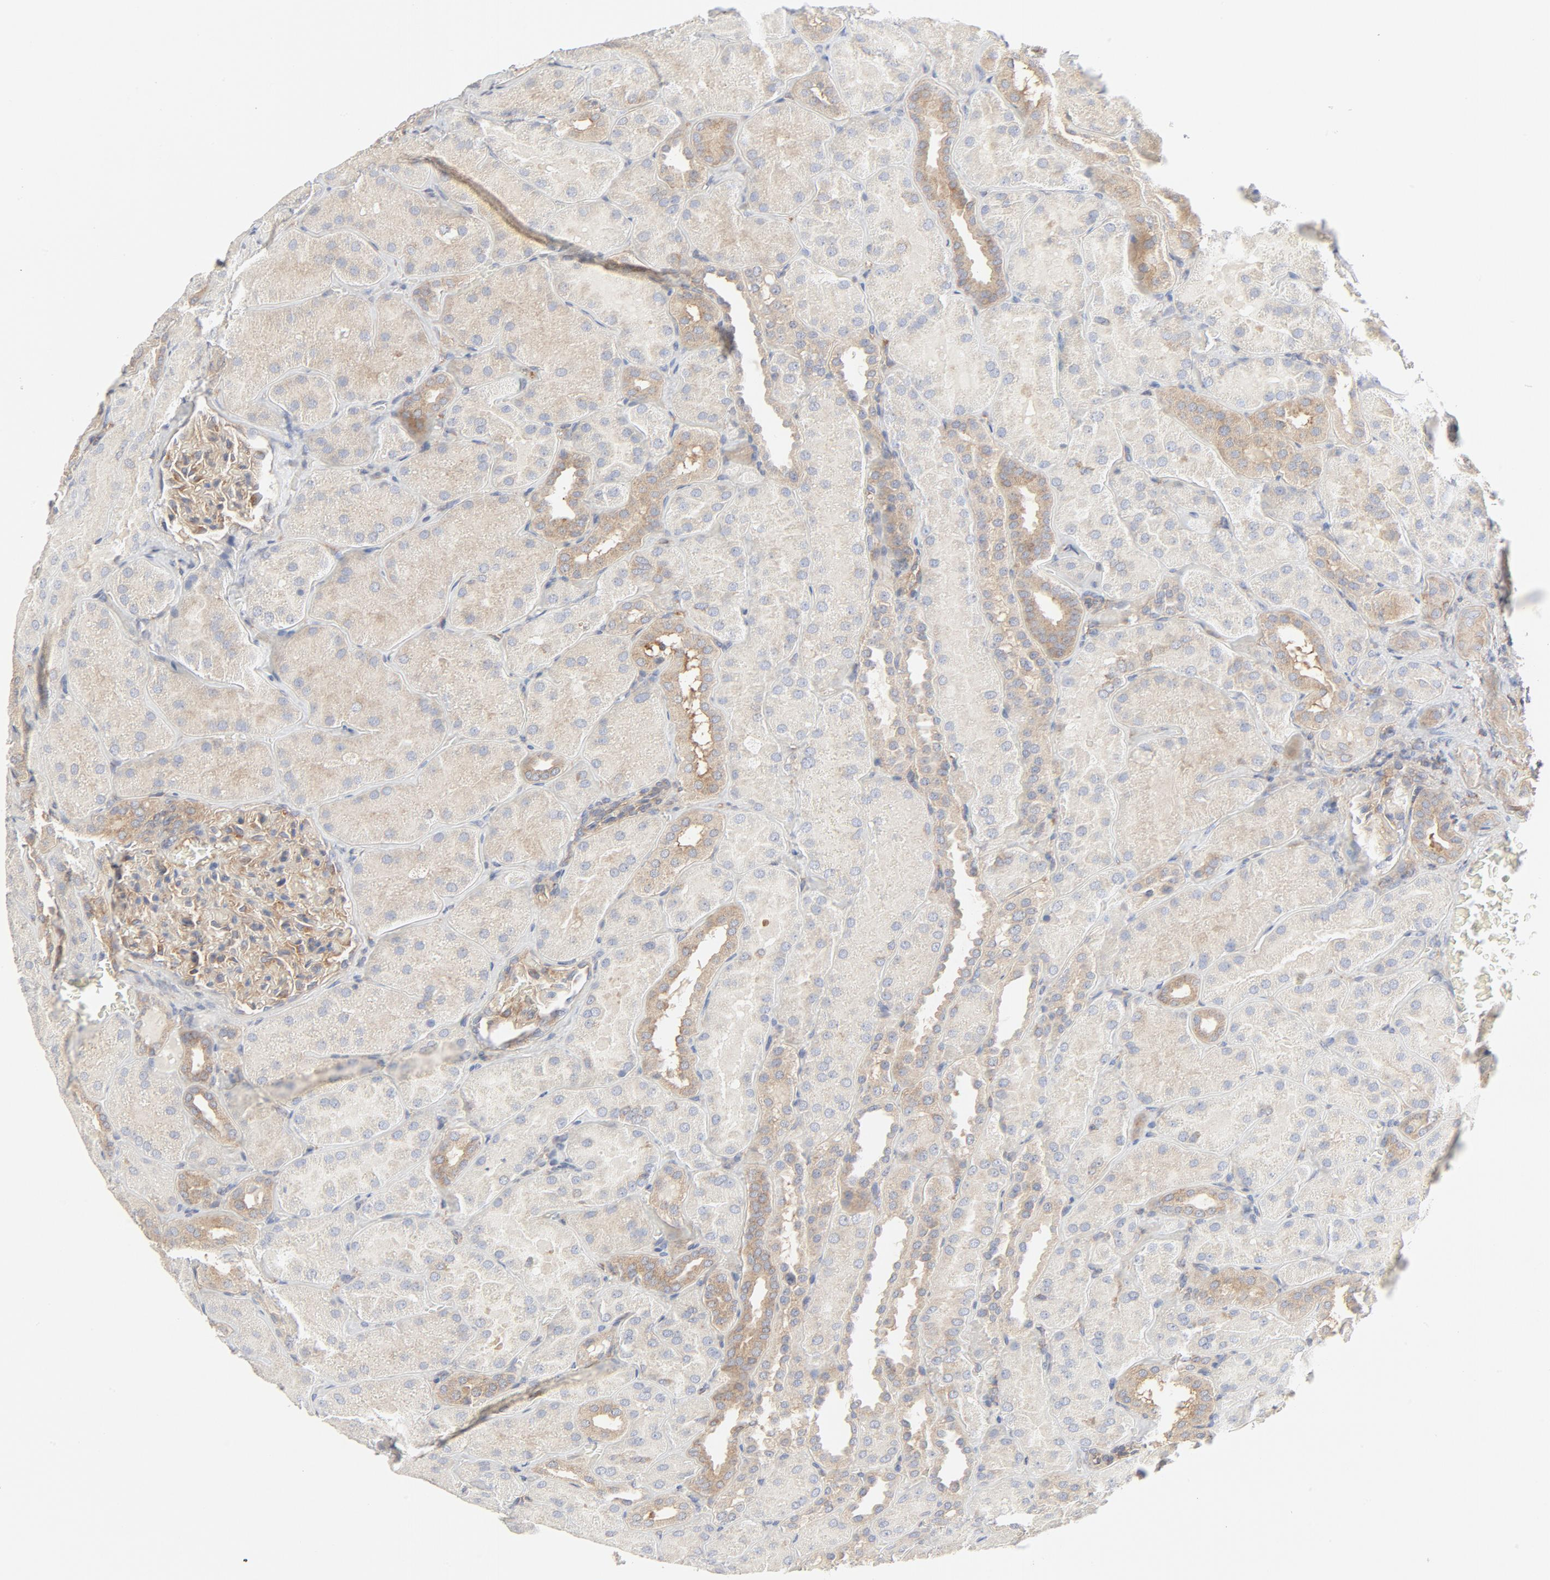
{"staining": {"intensity": "moderate", "quantity": "25%-75%", "location": "cytoplasmic/membranous"}, "tissue": "kidney", "cell_type": "Cells in glomeruli", "image_type": "normal", "snomed": [{"axis": "morphology", "description": "Normal tissue, NOS"}, {"axis": "topography", "description": "Kidney"}], "caption": "Approximately 25%-75% of cells in glomeruli in benign human kidney show moderate cytoplasmic/membranous protein expression as visualized by brown immunohistochemical staining.", "gene": "RABEP1", "patient": {"sex": "male", "age": 28}}